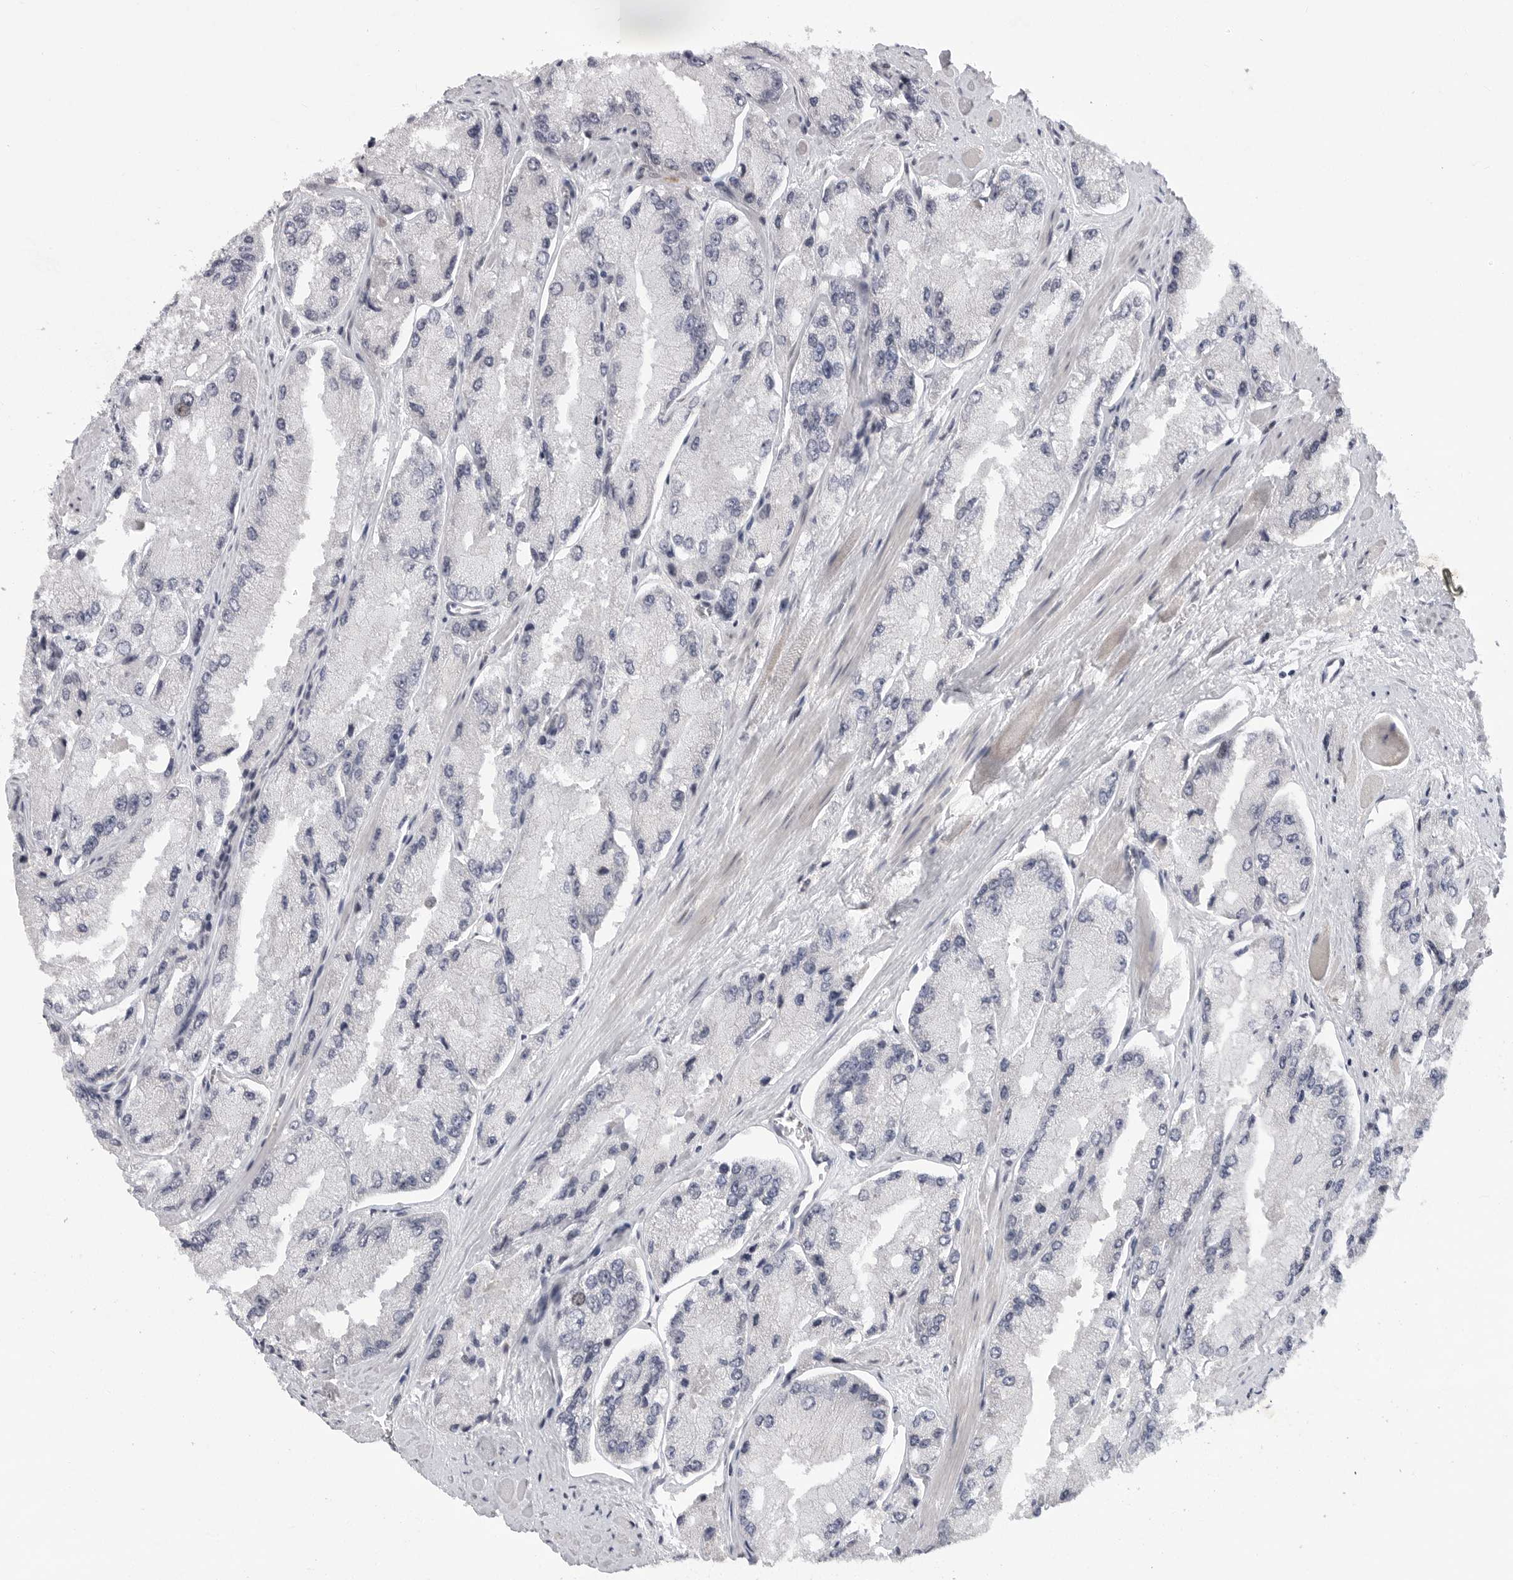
{"staining": {"intensity": "negative", "quantity": "none", "location": "none"}, "tissue": "prostate cancer", "cell_type": "Tumor cells", "image_type": "cancer", "snomed": [{"axis": "morphology", "description": "Adenocarcinoma, High grade"}, {"axis": "topography", "description": "Prostate"}], "caption": "Immunohistochemistry (IHC) histopathology image of neoplastic tissue: human high-grade adenocarcinoma (prostate) stained with DAB shows no significant protein staining in tumor cells. Brightfield microscopy of immunohistochemistry (IHC) stained with DAB (3,3'-diaminobenzidine) (brown) and hematoxylin (blue), captured at high magnification.", "gene": "FBXO43", "patient": {"sex": "male", "age": 58}}